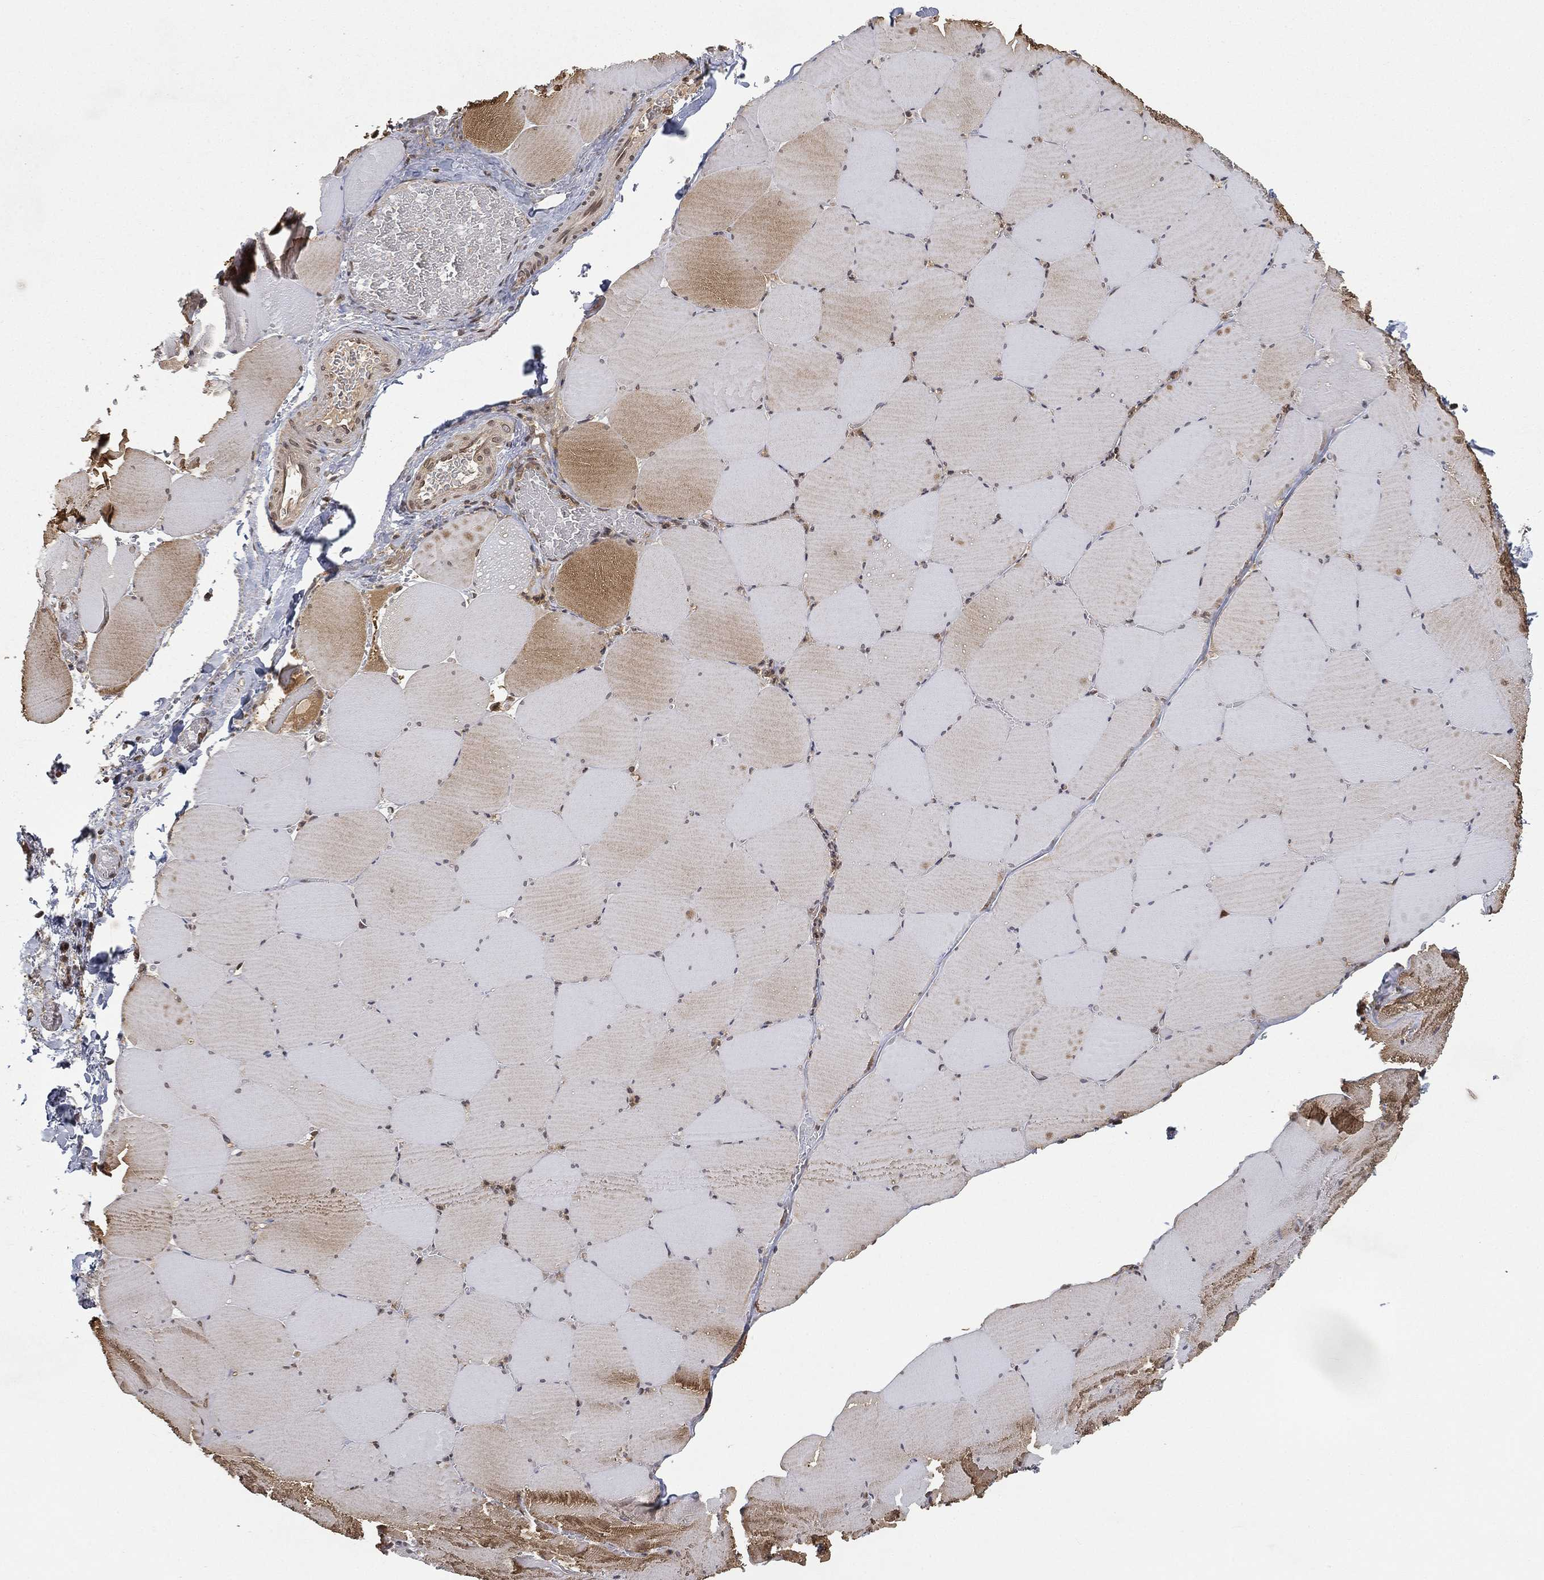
{"staining": {"intensity": "moderate", "quantity": "25%-75%", "location": "cytoplasmic/membranous"}, "tissue": "skeletal muscle", "cell_type": "Myocytes", "image_type": "normal", "snomed": [{"axis": "morphology", "description": "Normal tissue, NOS"}, {"axis": "morphology", "description": "Malignant melanoma, Metastatic site"}, {"axis": "topography", "description": "Skeletal muscle"}], "caption": "Approximately 25%-75% of myocytes in benign human skeletal muscle demonstrate moderate cytoplasmic/membranous protein staining as visualized by brown immunohistochemical staining.", "gene": "UBA5", "patient": {"sex": "male", "age": 50}}